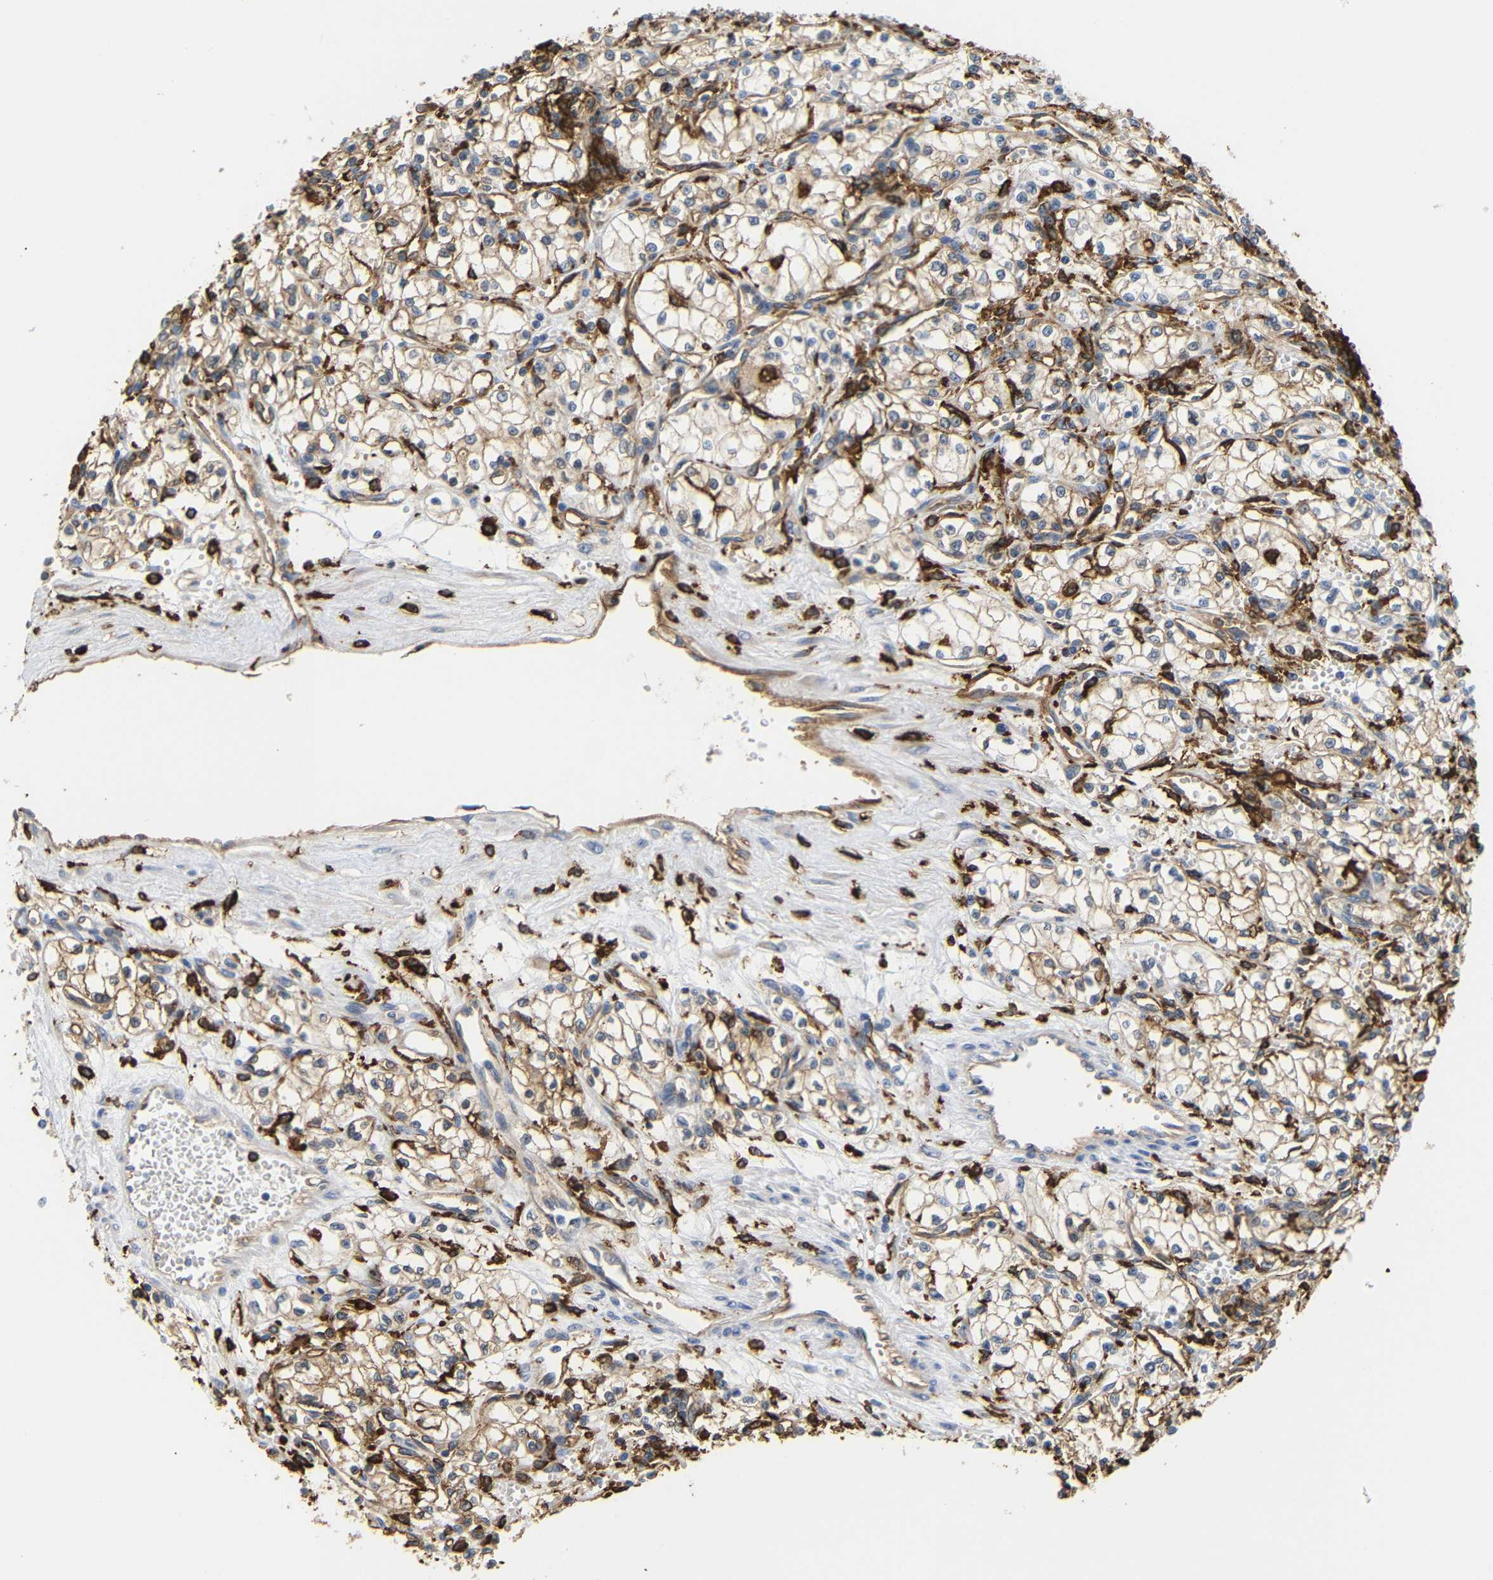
{"staining": {"intensity": "weak", "quantity": "<25%", "location": "cytoplasmic/membranous"}, "tissue": "renal cancer", "cell_type": "Tumor cells", "image_type": "cancer", "snomed": [{"axis": "morphology", "description": "Normal tissue, NOS"}, {"axis": "morphology", "description": "Adenocarcinoma, NOS"}, {"axis": "topography", "description": "Kidney"}], "caption": "IHC micrograph of human renal cancer stained for a protein (brown), which demonstrates no positivity in tumor cells.", "gene": "HLA-DQB1", "patient": {"sex": "male", "age": 59}}